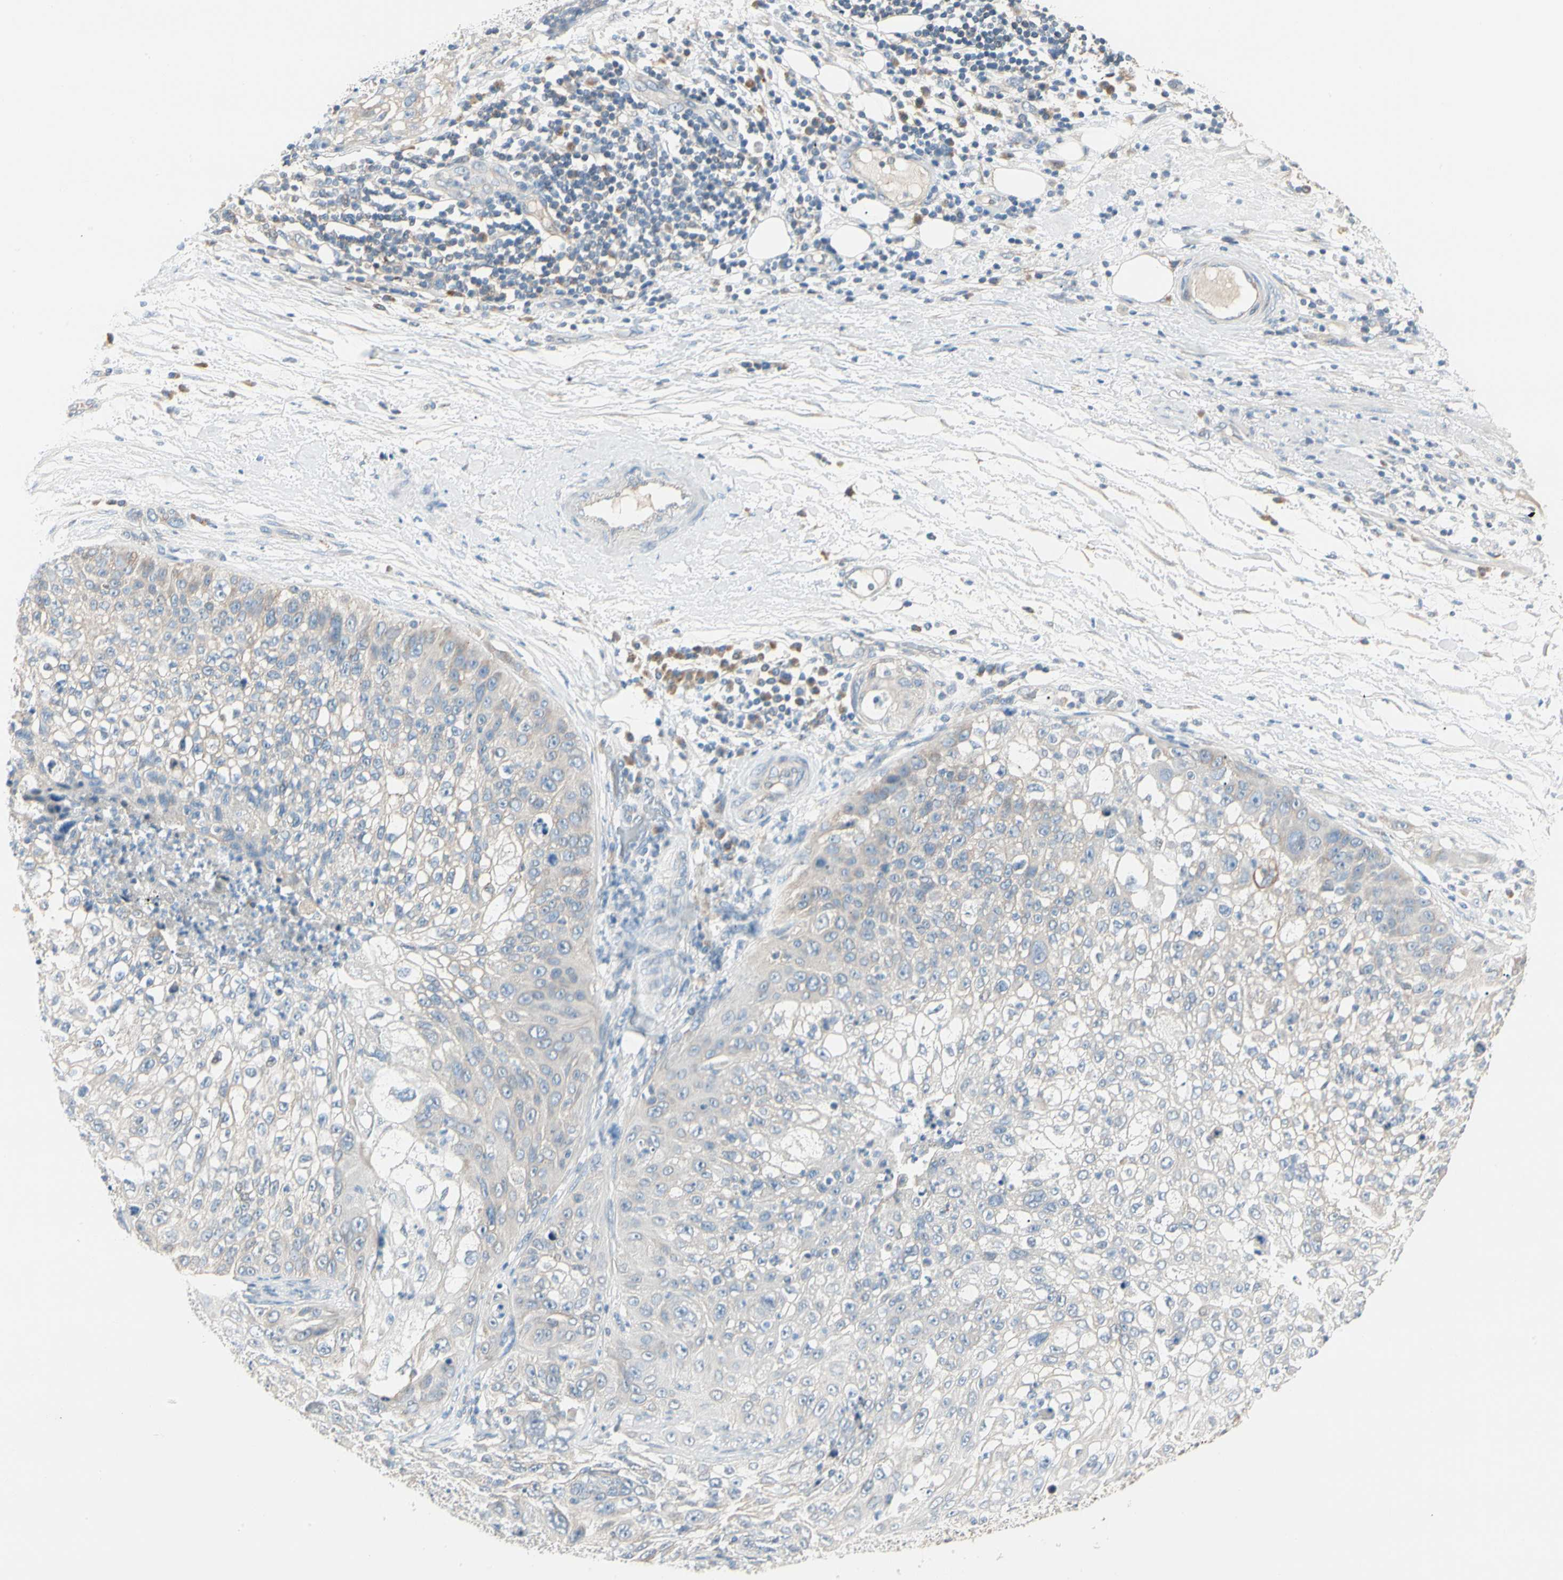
{"staining": {"intensity": "weak", "quantity": "<25%", "location": "cytoplasmic/membranous"}, "tissue": "lung cancer", "cell_type": "Tumor cells", "image_type": "cancer", "snomed": [{"axis": "morphology", "description": "Inflammation, NOS"}, {"axis": "morphology", "description": "Squamous cell carcinoma, NOS"}, {"axis": "topography", "description": "Lymph node"}, {"axis": "topography", "description": "Soft tissue"}, {"axis": "topography", "description": "Lung"}], "caption": "IHC photomicrograph of squamous cell carcinoma (lung) stained for a protein (brown), which shows no staining in tumor cells.", "gene": "DUSP12", "patient": {"sex": "male", "age": 66}}